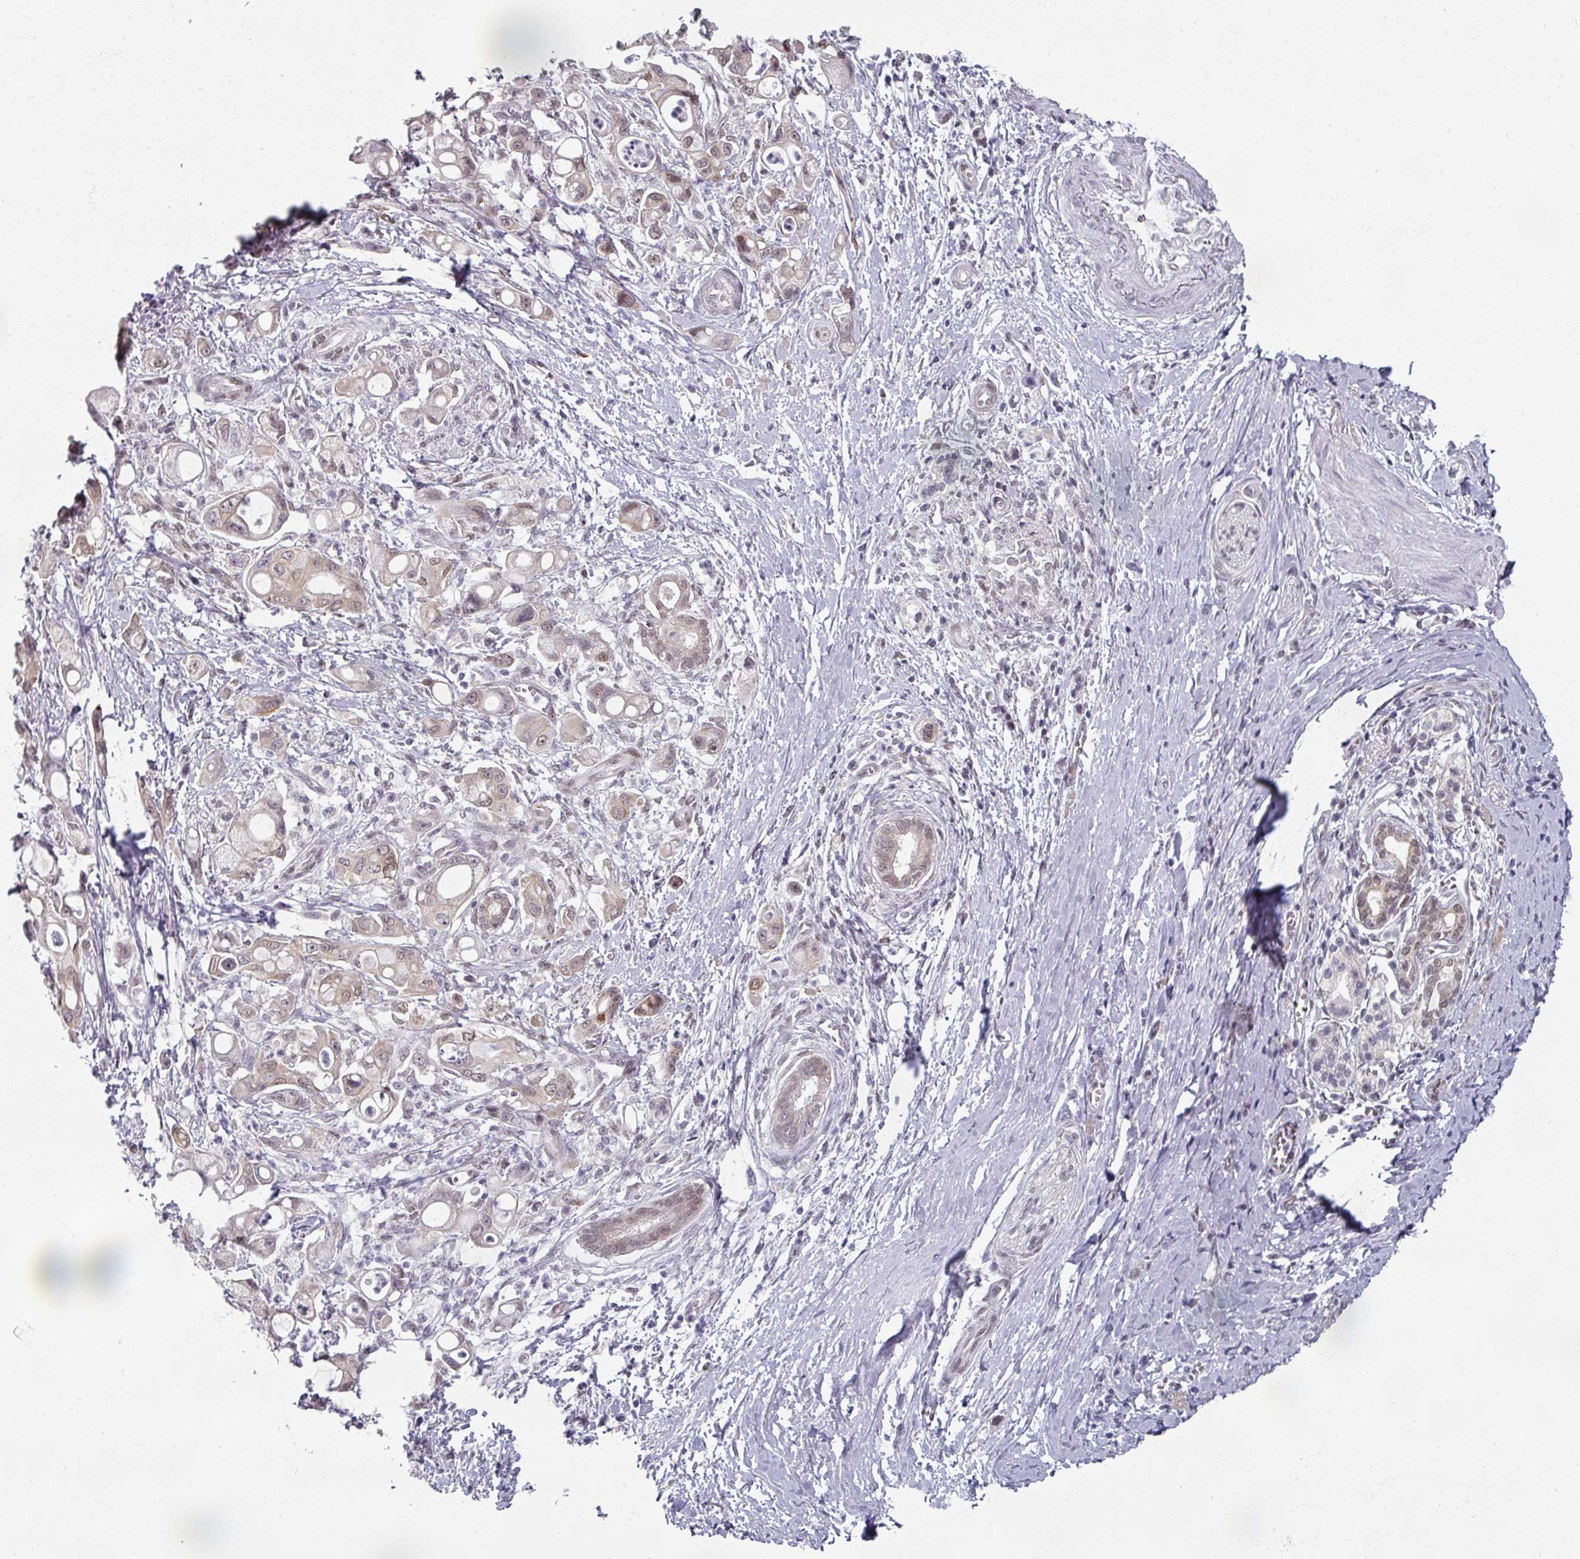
{"staining": {"intensity": "weak", "quantity": ">75%", "location": "cytoplasmic/membranous,nuclear"}, "tissue": "pancreatic cancer", "cell_type": "Tumor cells", "image_type": "cancer", "snomed": [{"axis": "morphology", "description": "Adenocarcinoma, NOS"}, {"axis": "topography", "description": "Pancreas"}], "caption": "This image displays immunohistochemistry staining of pancreatic cancer (adenocarcinoma), with low weak cytoplasmic/membranous and nuclear expression in approximately >75% of tumor cells.", "gene": "RIPOR3", "patient": {"sex": "male", "age": 68}}